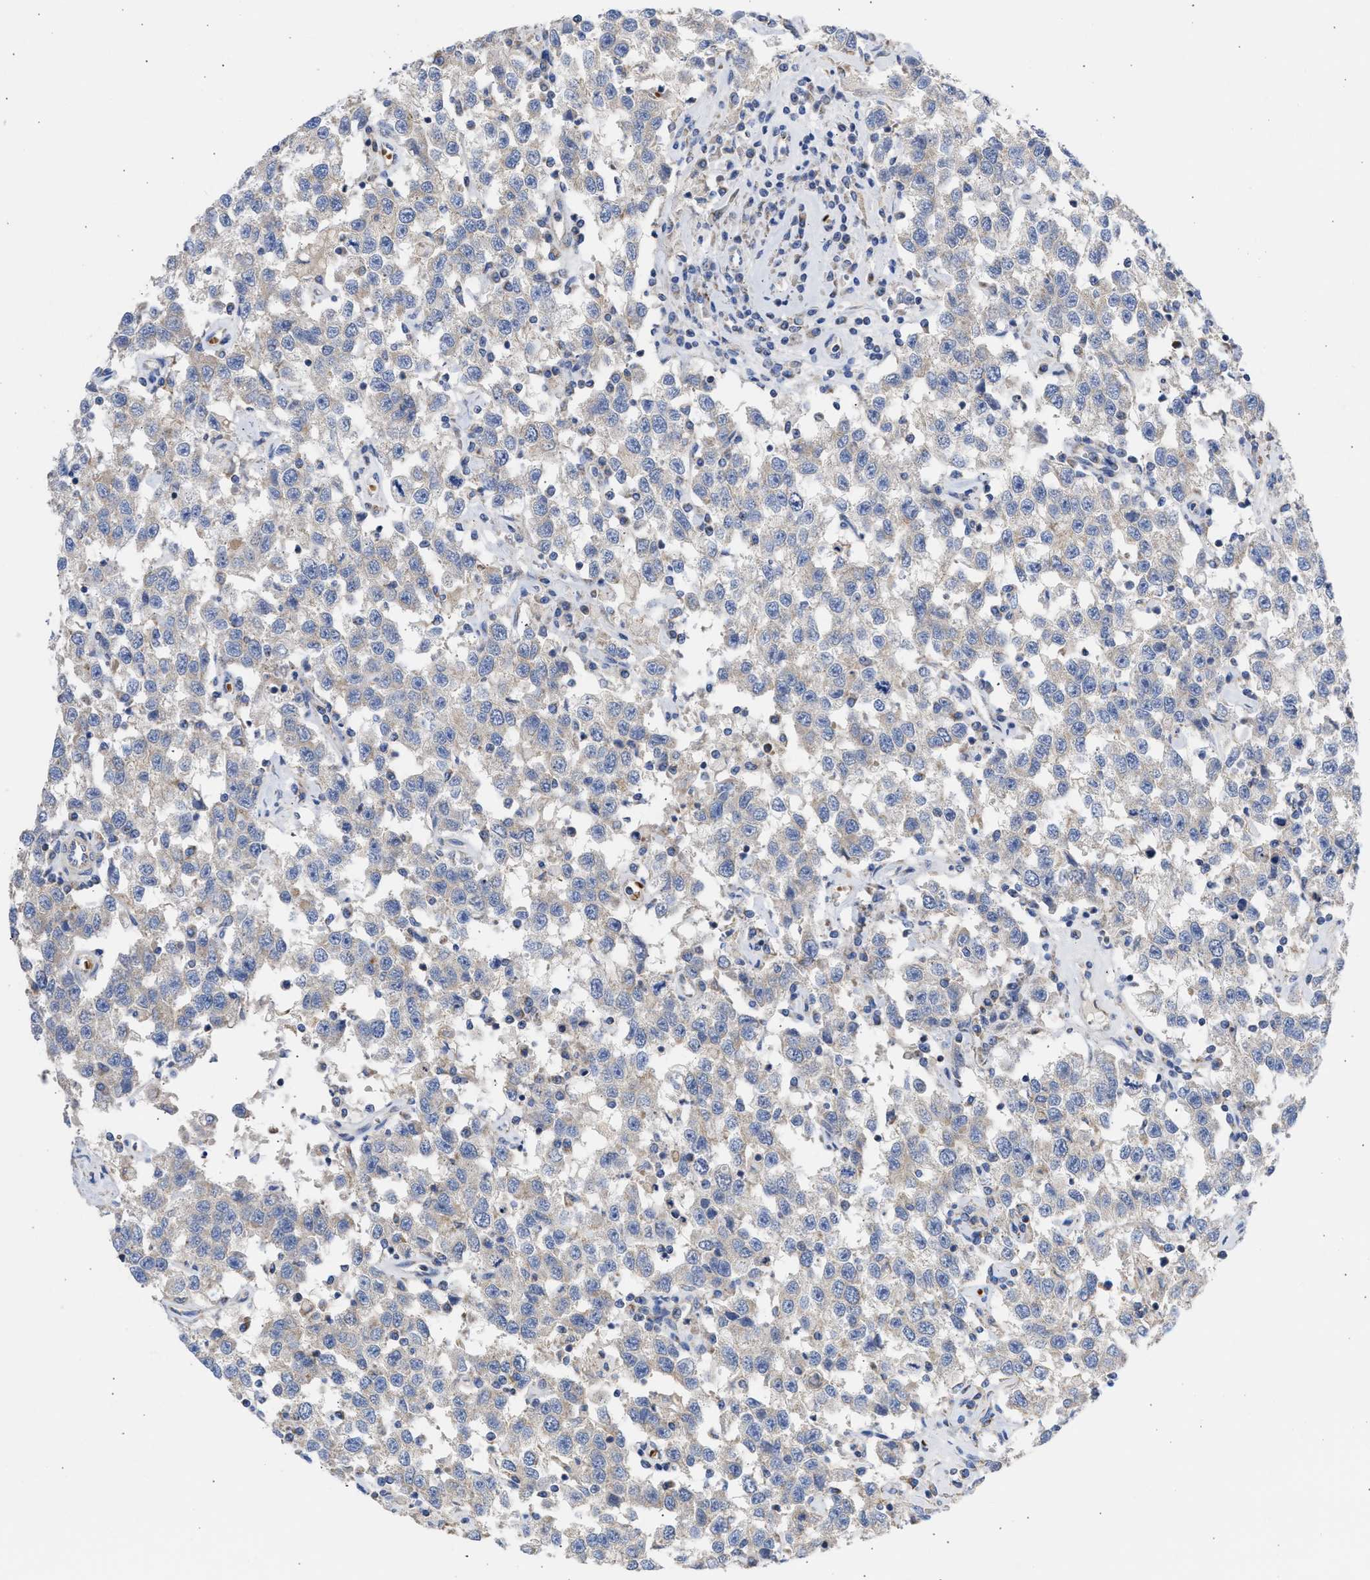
{"staining": {"intensity": "weak", "quantity": "<25%", "location": "cytoplasmic/membranous"}, "tissue": "testis cancer", "cell_type": "Tumor cells", "image_type": "cancer", "snomed": [{"axis": "morphology", "description": "Seminoma, NOS"}, {"axis": "topography", "description": "Testis"}], "caption": "Human testis cancer stained for a protein using immunohistochemistry demonstrates no staining in tumor cells.", "gene": "BTG3", "patient": {"sex": "male", "age": 41}}